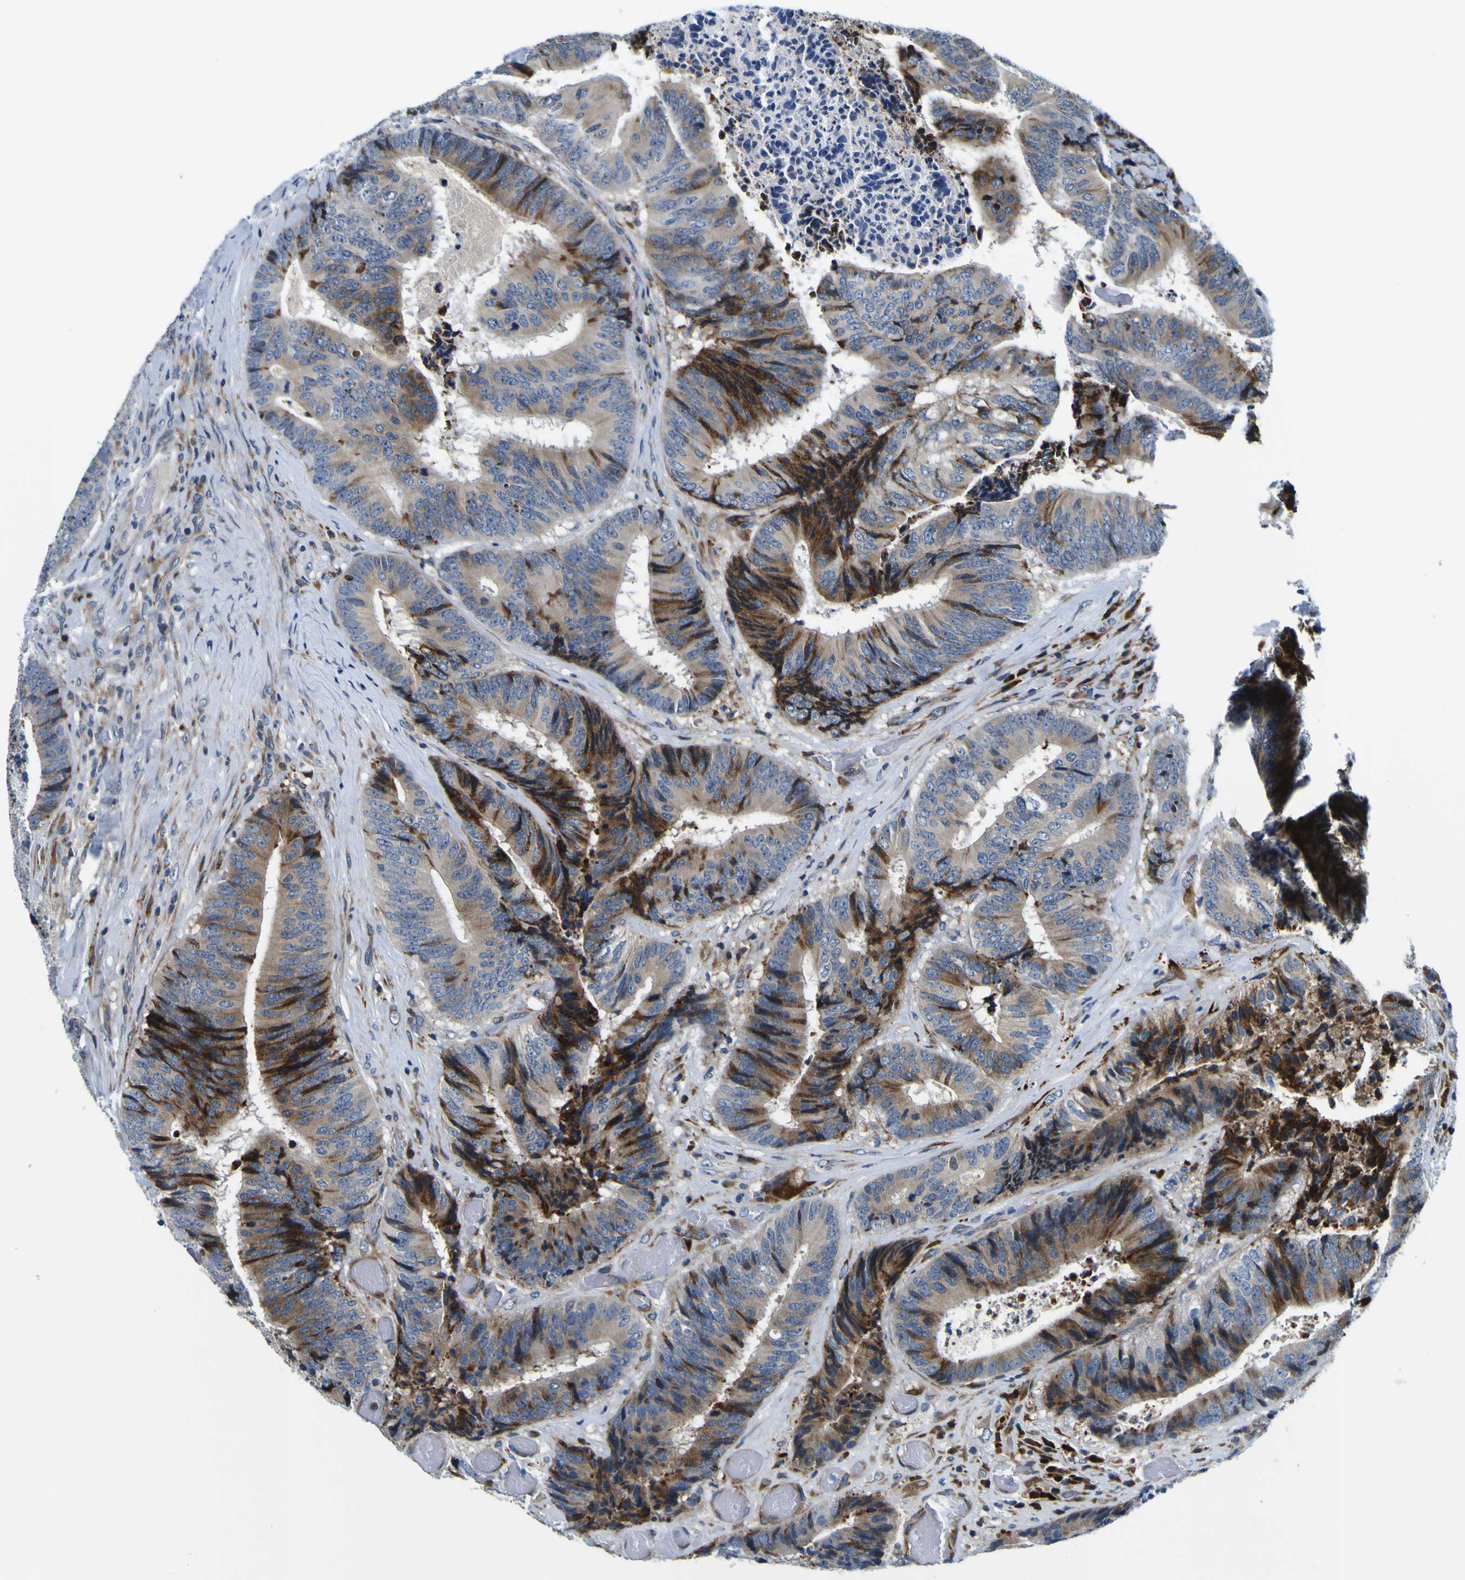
{"staining": {"intensity": "moderate", "quantity": "25%-75%", "location": "cytoplasmic/membranous"}, "tissue": "colorectal cancer", "cell_type": "Tumor cells", "image_type": "cancer", "snomed": [{"axis": "morphology", "description": "Adenocarcinoma, NOS"}, {"axis": "topography", "description": "Rectum"}], "caption": "The histopathology image exhibits immunohistochemical staining of adenocarcinoma (colorectal). There is moderate cytoplasmic/membranous staining is identified in approximately 25%-75% of tumor cells.", "gene": "NLRP3", "patient": {"sex": "male", "age": 72}}